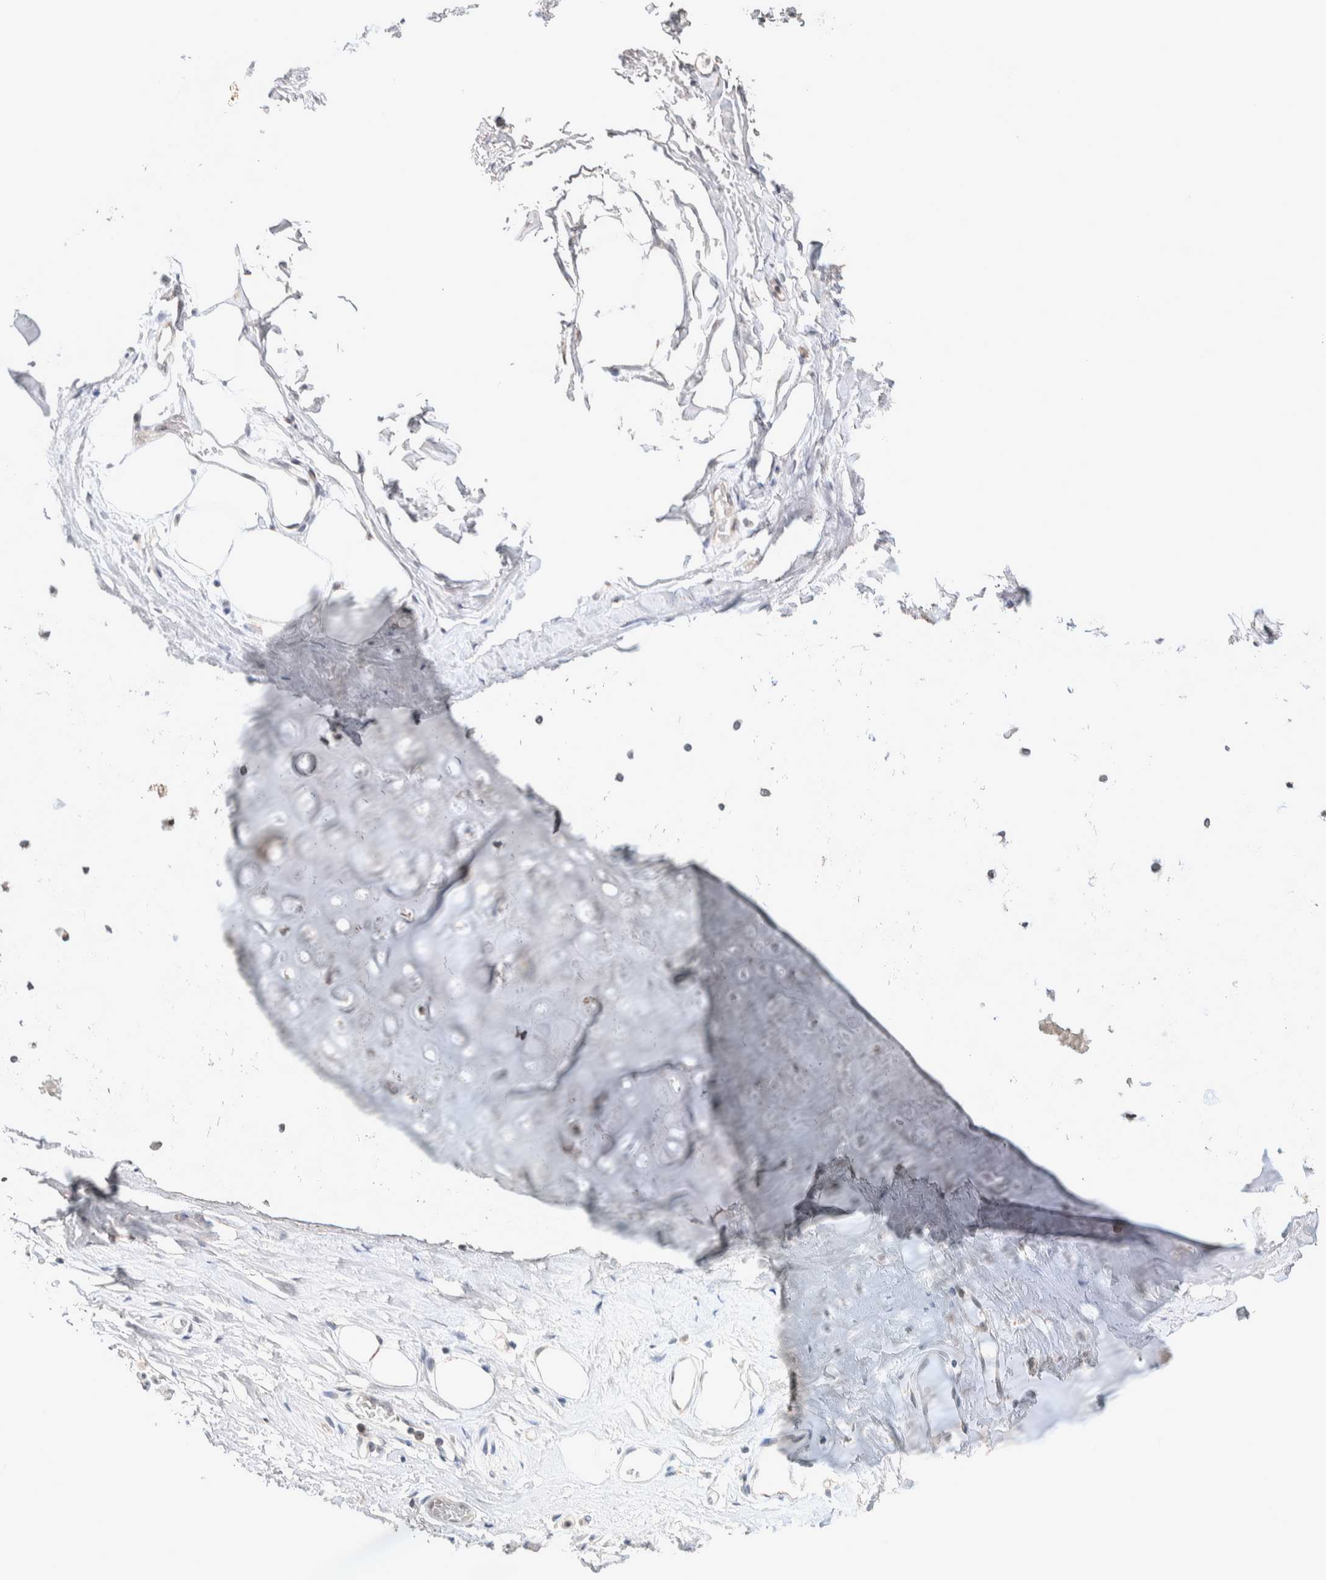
{"staining": {"intensity": "negative", "quantity": "none", "location": "none"}, "tissue": "adipose tissue", "cell_type": "Adipocytes", "image_type": "normal", "snomed": [{"axis": "morphology", "description": "Normal tissue, NOS"}, {"axis": "topography", "description": "Cartilage tissue"}, {"axis": "topography", "description": "Bronchus"}], "caption": "Adipose tissue was stained to show a protein in brown. There is no significant expression in adipocytes.", "gene": "CRAT", "patient": {"sex": "female", "age": 73}}